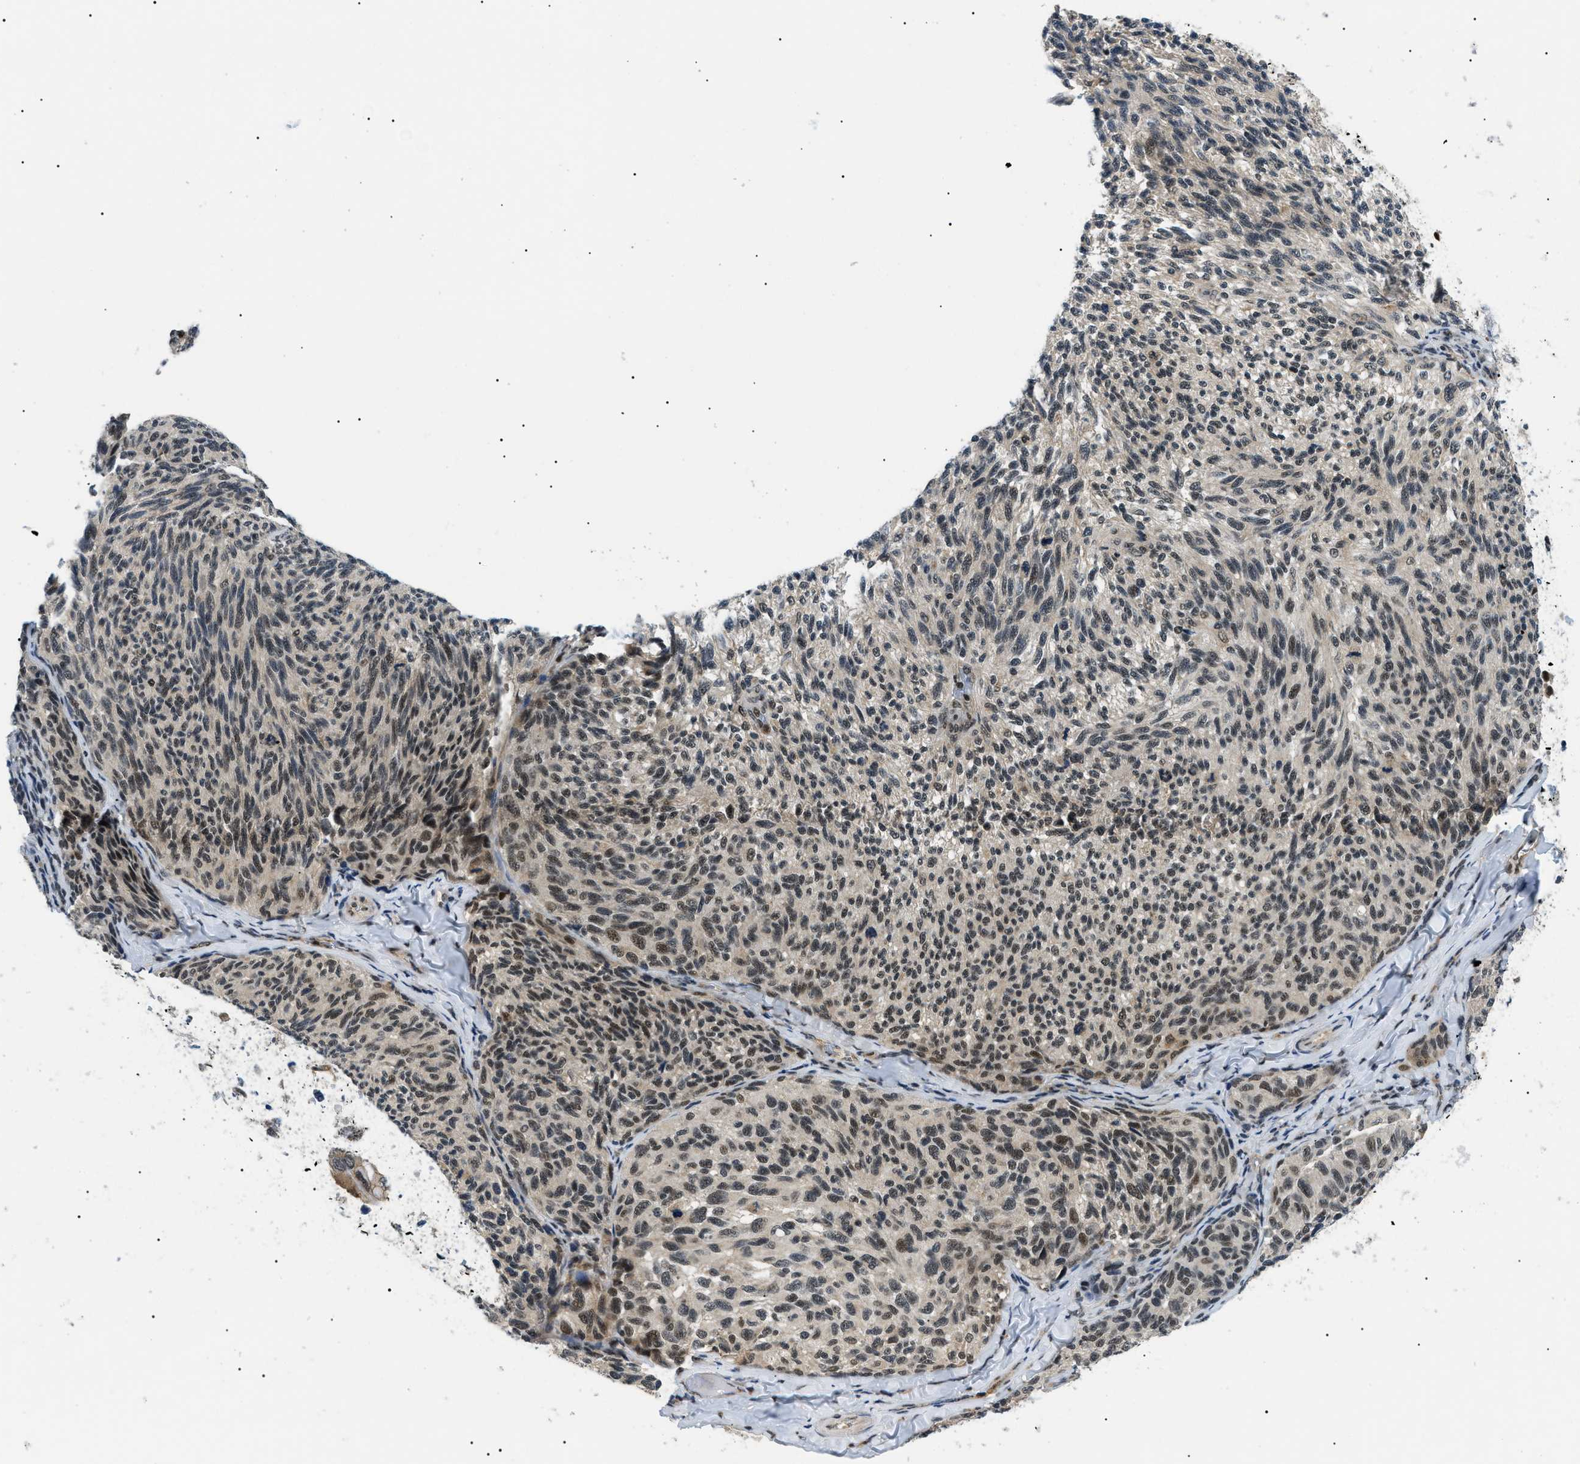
{"staining": {"intensity": "moderate", "quantity": ">75%", "location": "nuclear"}, "tissue": "melanoma", "cell_type": "Tumor cells", "image_type": "cancer", "snomed": [{"axis": "morphology", "description": "Malignant melanoma, NOS"}, {"axis": "topography", "description": "Skin"}], "caption": "The immunohistochemical stain highlights moderate nuclear expression in tumor cells of malignant melanoma tissue.", "gene": "RBM15", "patient": {"sex": "female", "age": 73}}